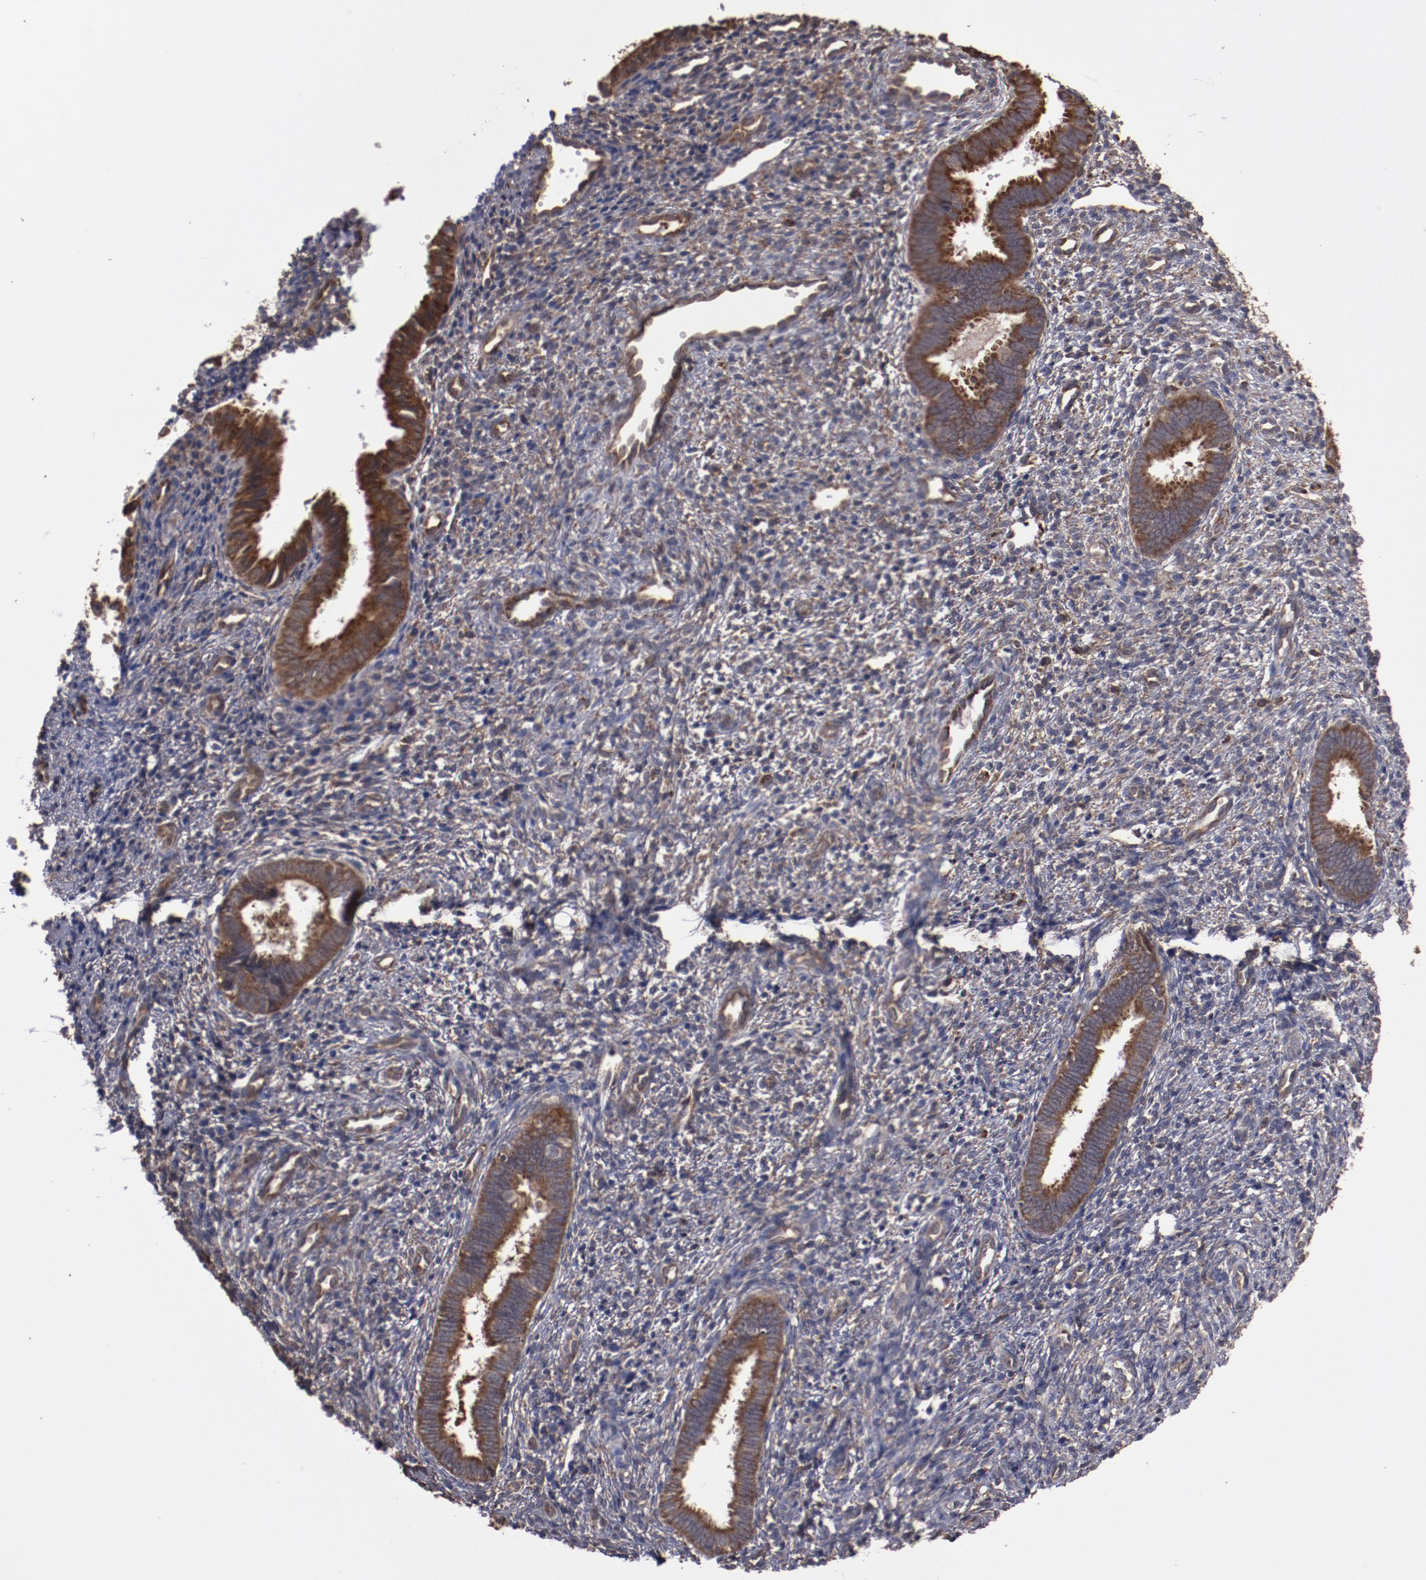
{"staining": {"intensity": "moderate", "quantity": "25%-75%", "location": "cytoplasmic/membranous"}, "tissue": "endometrium", "cell_type": "Cells in endometrial stroma", "image_type": "normal", "snomed": [{"axis": "morphology", "description": "Normal tissue, NOS"}, {"axis": "topography", "description": "Endometrium"}], "caption": "Brown immunohistochemical staining in benign human endometrium displays moderate cytoplasmic/membranous staining in about 25%-75% of cells in endometrial stroma.", "gene": "RPS4X", "patient": {"sex": "female", "age": 27}}